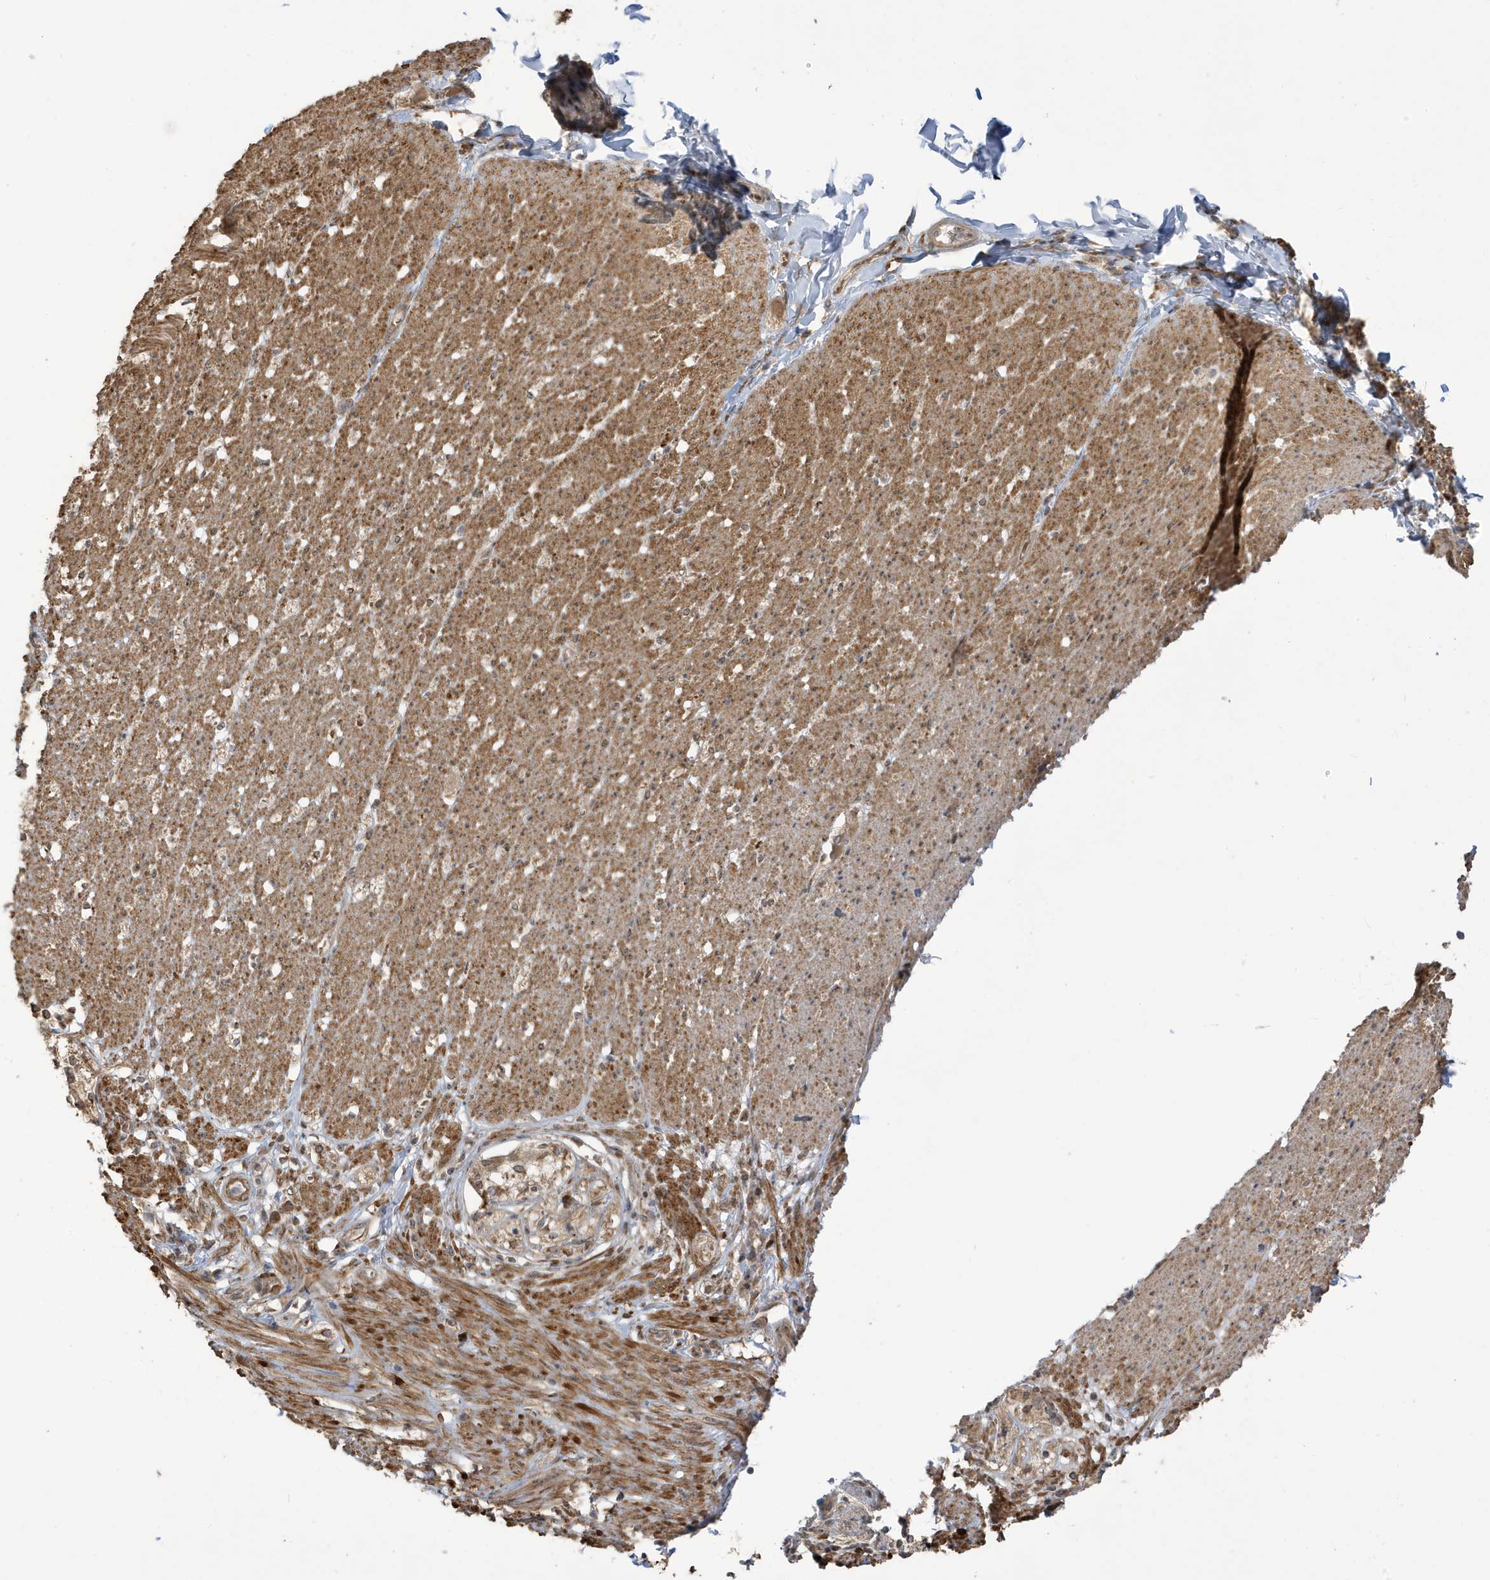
{"staining": {"intensity": "moderate", "quantity": ">75%", "location": "cytoplasmic/membranous"}, "tissue": "smooth muscle", "cell_type": "Smooth muscle cells", "image_type": "normal", "snomed": [{"axis": "morphology", "description": "Normal tissue, NOS"}, {"axis": "morphology", "description": "Adenocarcinoma, NOS"}, {"axis": "topography", "description": "Colon"}, {"axis": "topography", "description": "Peripheral nerve tissue"}], "caption": "A micrograph showing moderate cytoplasmic/membranous expression in about >75% of smooth muscle cells in benign smooth muscle, as visualized by brown immunohistochemical staining.", "gene": "ECM2", "patient": {"sex": "male", "age": 14}}